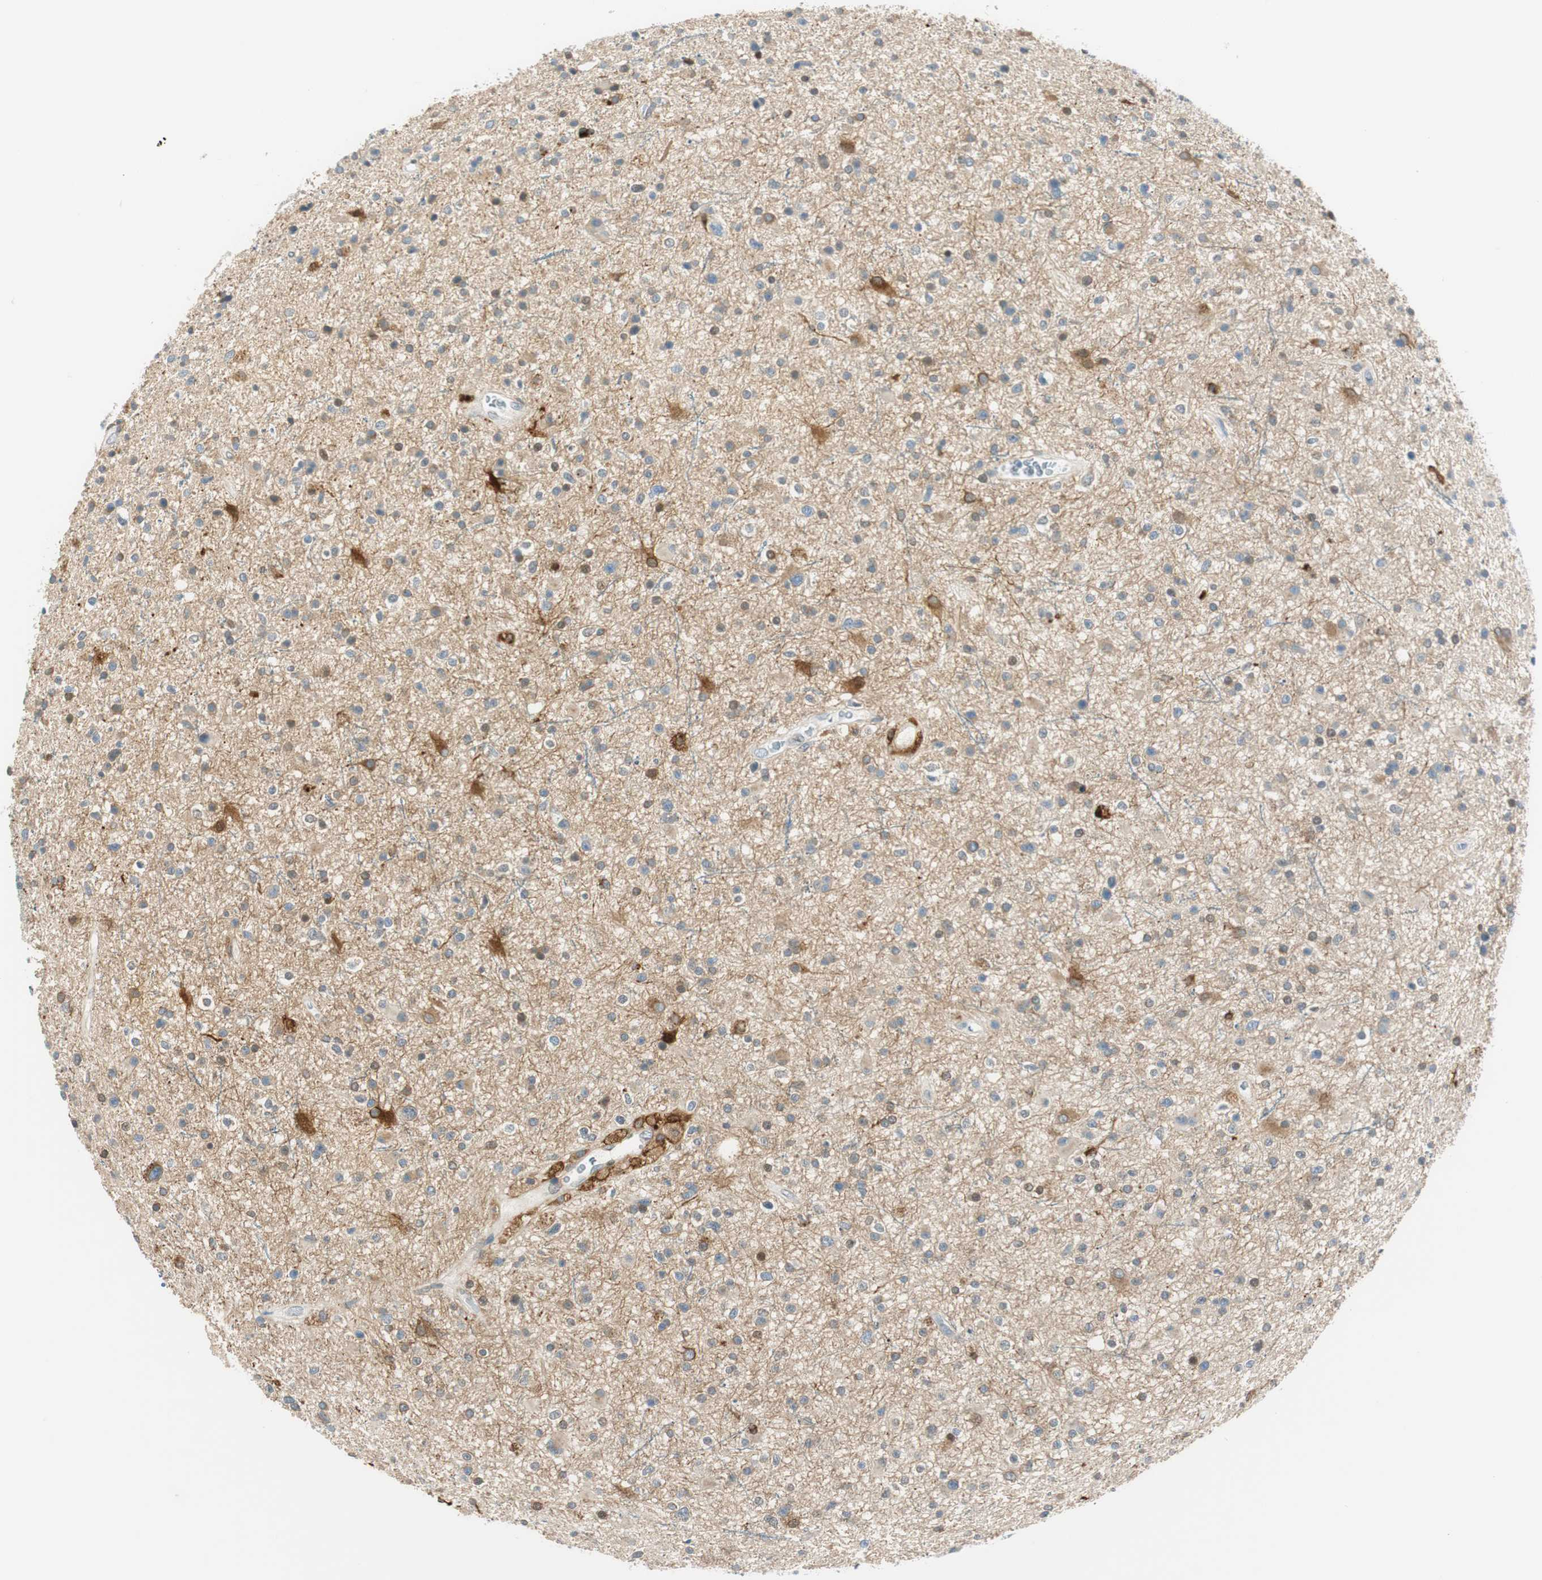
{"staining": {"intensity": "moderate", "quantity": "<25%", "location": "cytoplasmic/membranous"}, "tissue": "glioma", "cell_type": "Tumor cells", "image_type": "cancer", "snomed": [{"axis": "morphology", "description": "Glioma, malignant, High grade"}, {"axis": "topography", "description": "Brain"}], "caption": "Immunohistochemical staining of human glioma shows low levels of moderate cytoplasmic/membranous protein expression in approximately <25% of tumor cells.", "gene": "TMEM260", "patient": {"sex": "male", "age": 33}}